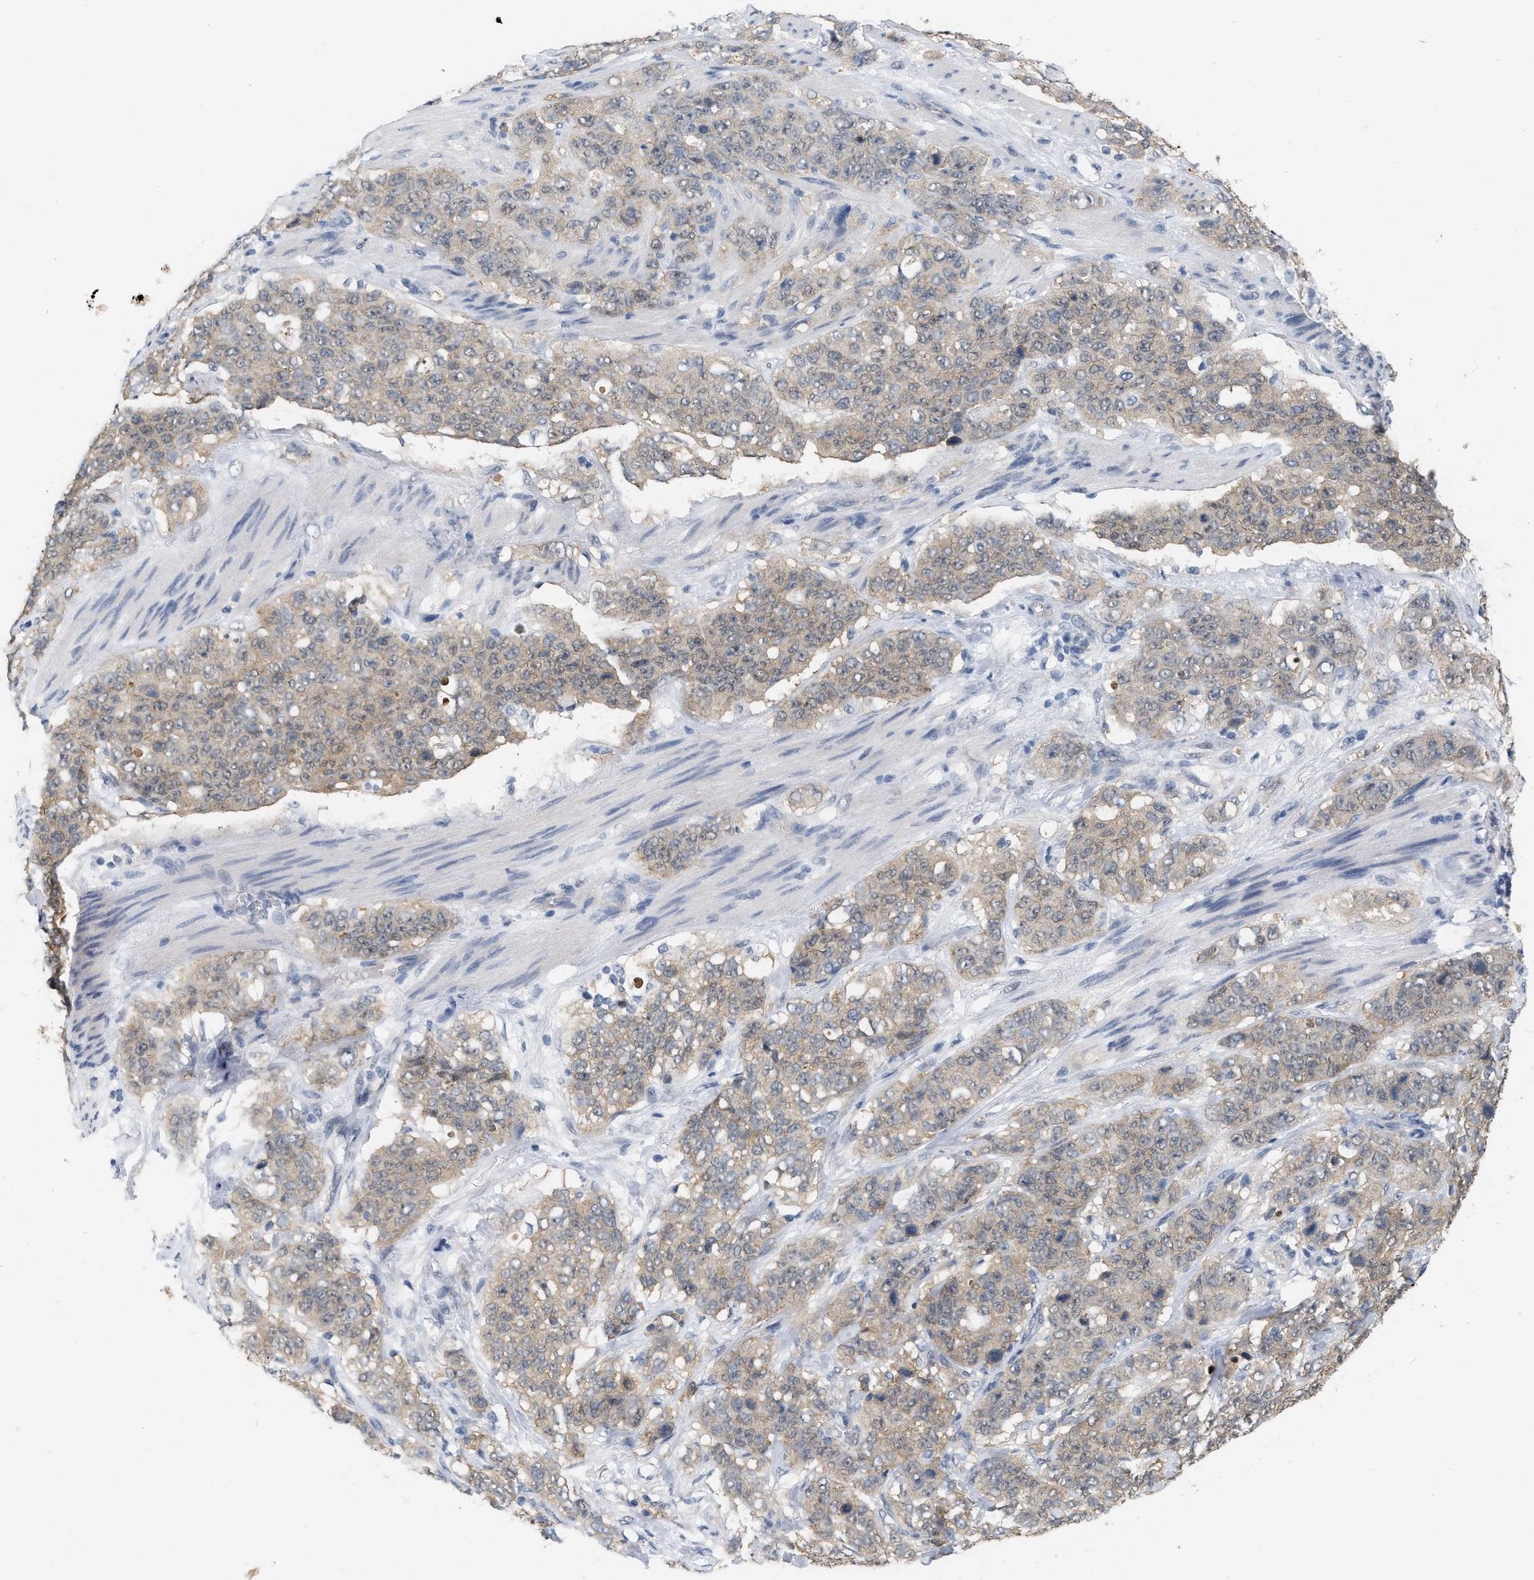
{"staining": {"intensity": "weak", "quantity": ">75%", "location": "cytoplasmic/membranous"}, "tissue": "stomach cancer", "cell_type": "Tumor cells", "image_type": "cancer", "snomed": [{"axis": "morphology", "description": "Adenocarcinoma, NOS"}, {"axis": "topography", "description": "Stomach"}], "caption": "Stomach adenocarcinoma tissue shows weak cytoplasmic/membranous staining in approximately >75% of tumor cells, visualized by immunohistochemistry.", "gene": "RUVBL1", "patient": {"sex": "male", "age": 48}}